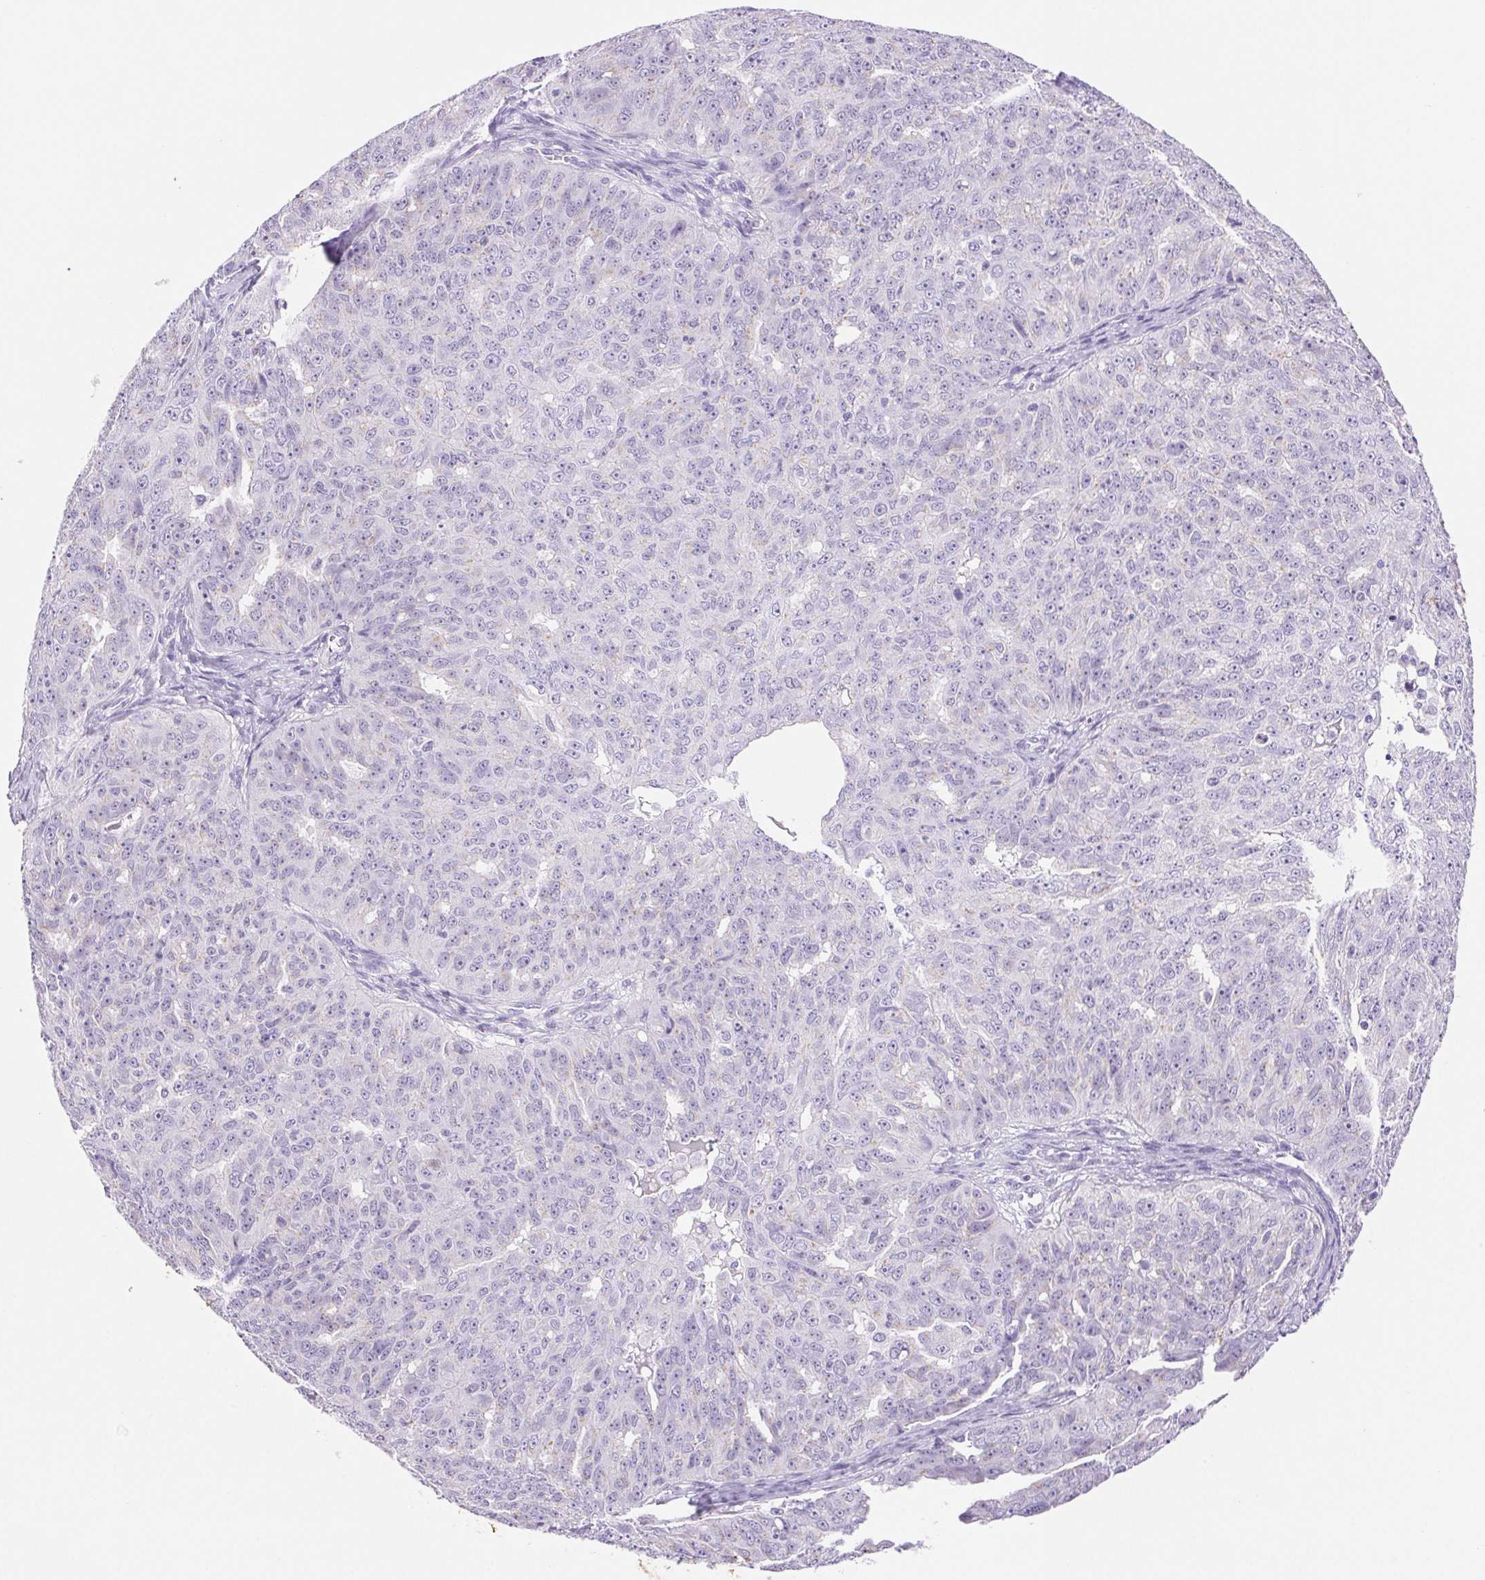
{"staining": {"intensity": "negative", "quantity": "none", "location": "none"}, "tissue": "ovarian cancer", "cell_type": "Tumor cells", "image_type": "cancer", "snomed": [{"axis": "morphology", "description": "Carcinoma, endometroid"}, {"axis": "topography", "description": "Ovary"}], "caption": "High power microscopy histopathology image of an immunohistochemistry image of ovarian cancer (endometroid carcinoma), revealing no significant expression in tumor cells.", "gene": "SERPINB3", "patient": {"sex": "female", "age": 70}}